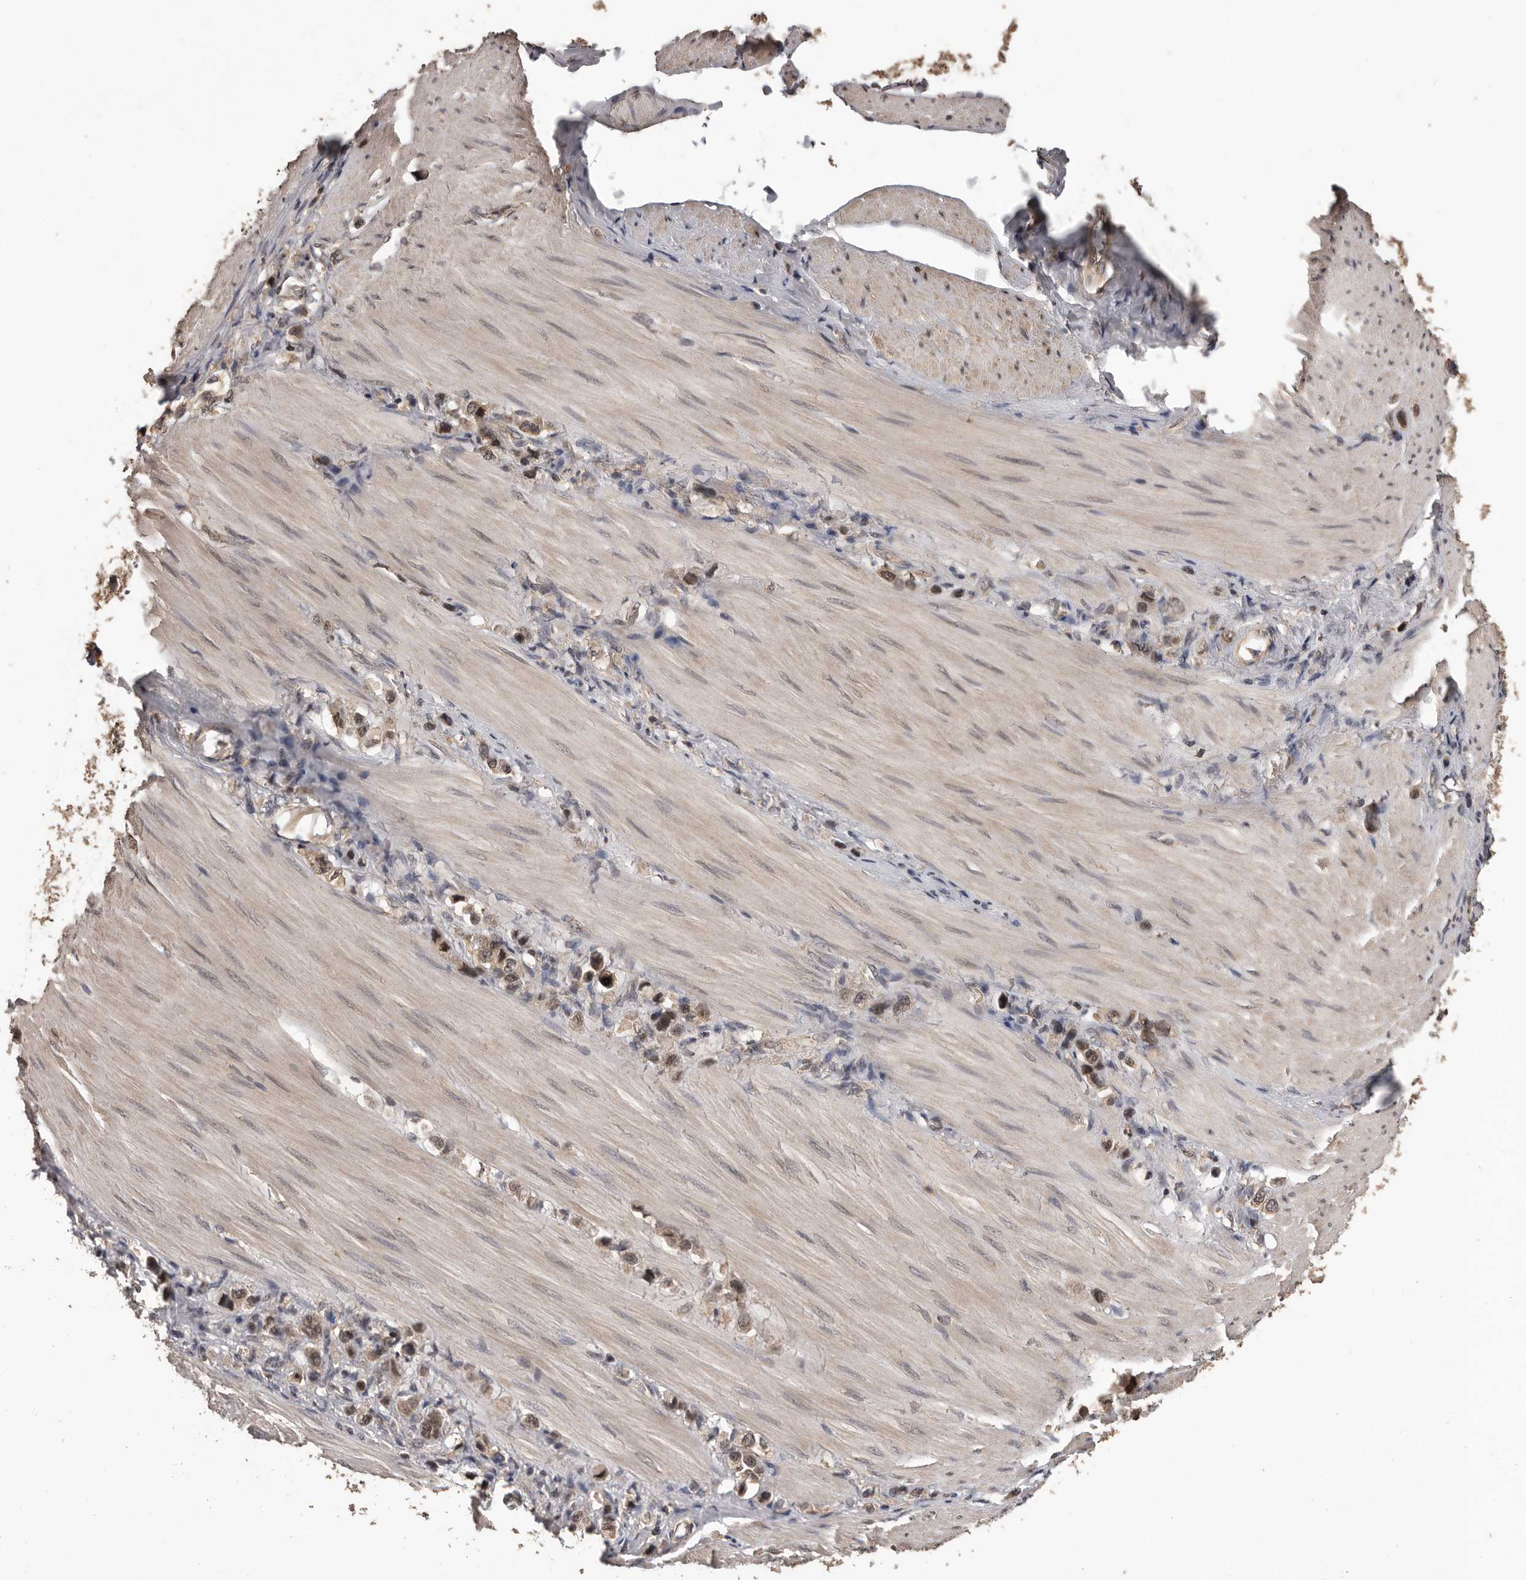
{"staining": {"intensity": "weak", "quantity": ">75%", "location": "cytoplasmic/membranous,nuclear"}, "tissue": "stomach cancer", "cell_type": "Tumor cells", "image_type": "cancer", "snomed": [{"axis": "morphology", "description": "Adenocarcinoma, NOS"}, {"axis": "topography", "description": "Stomach"}], "caption": "Brown immunohistochemical staining in stomach adenocarcinoma demonstrates weak cytoplasmic/membranous and nuclear expression in approximately >75% of tumor cells. The staining was performed using DAB (3,3'-diaminobenzidine), with brown indicating positive protein expression. Nuclei are stained blue with hematoxylin.", "gene": "VPS37A", "patient": {"sex": "female", "age": 65}}